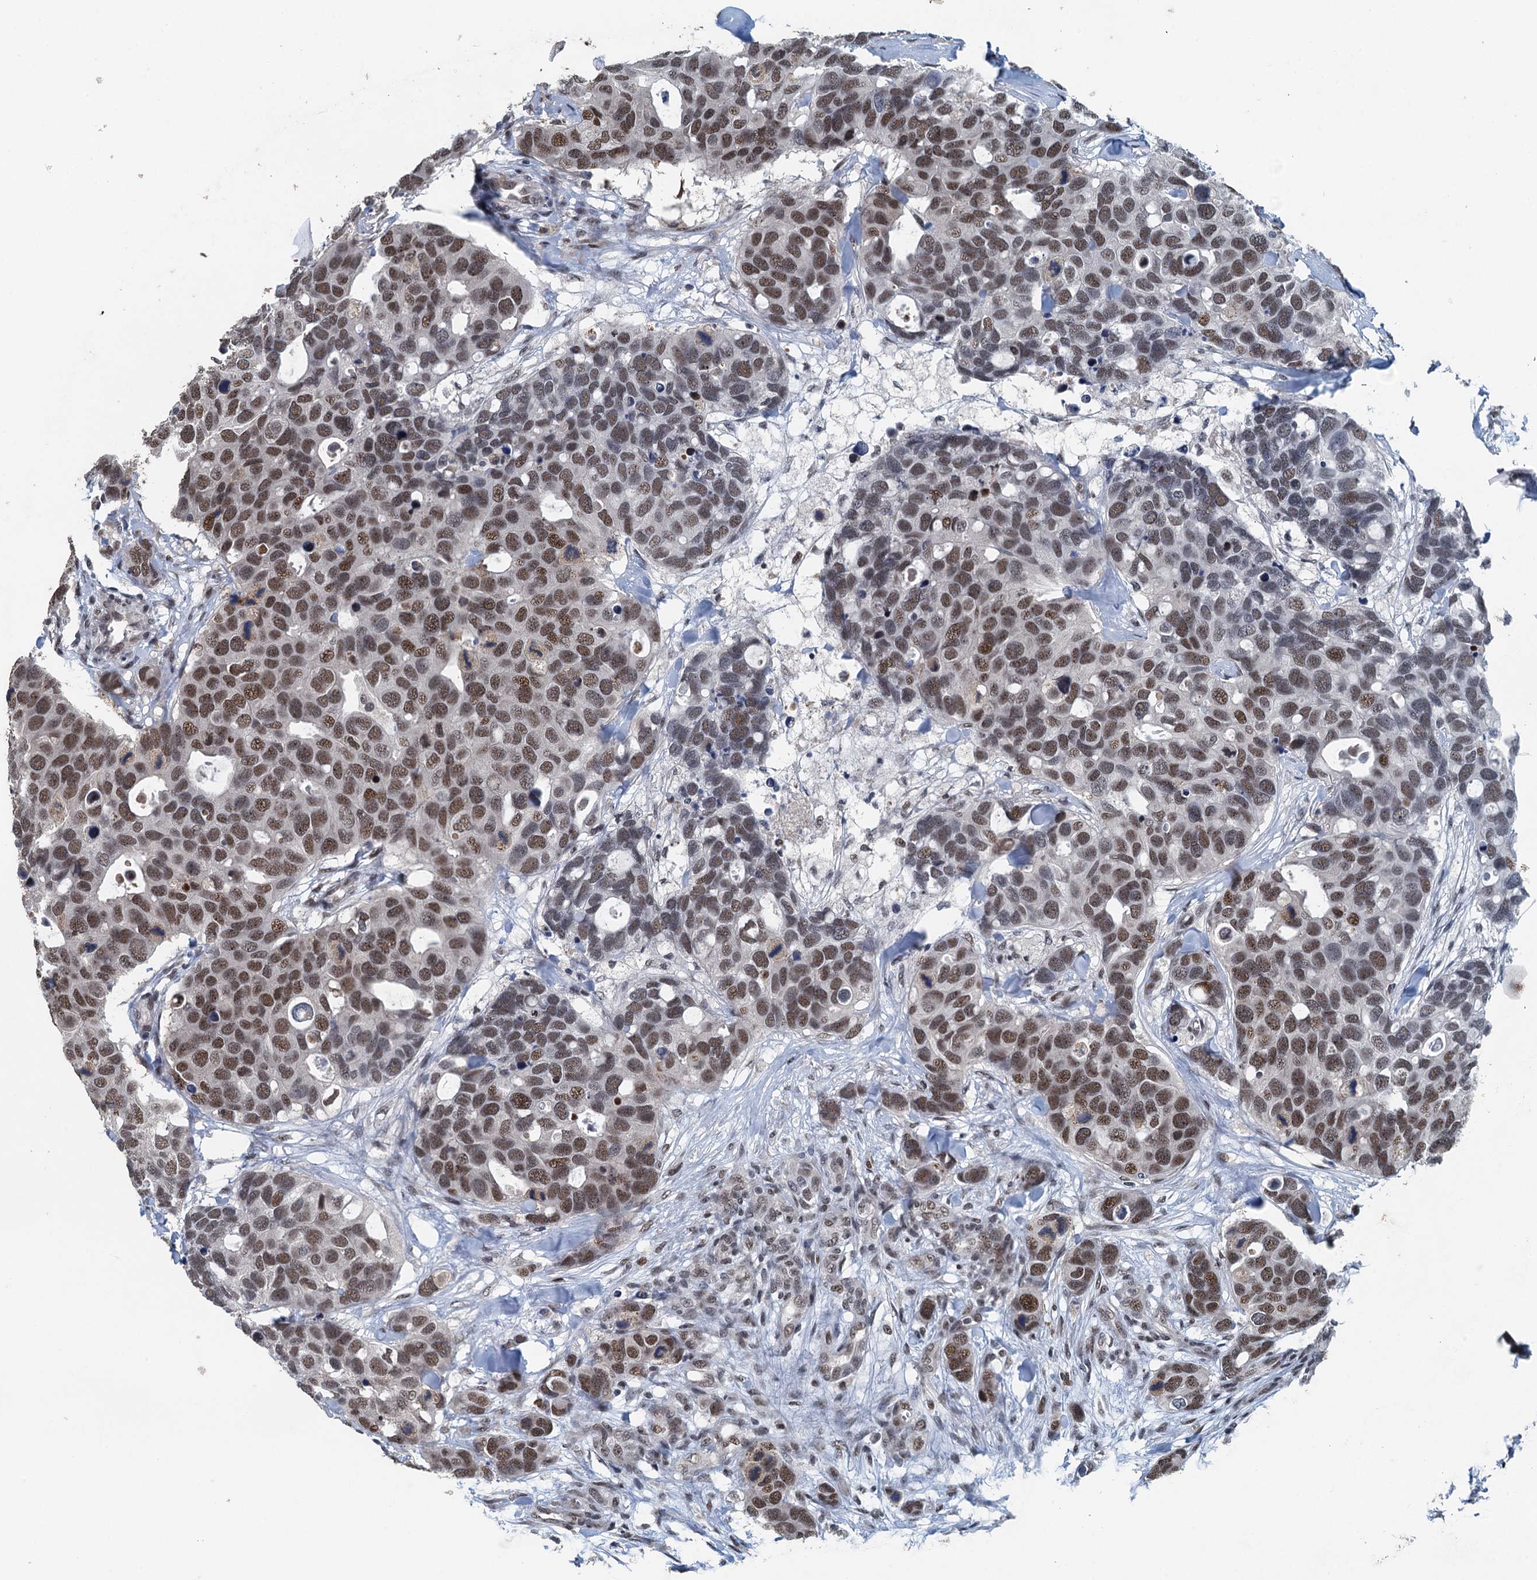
{"staining": {"intensity": "moderate", "quantity": ">75%", "location": "nuclear"}, "tissue": "breast cancer", "cell_type": "Tumor cells", "image_type": "cancer", "snomed": [{"axis": "morphology", "description": "Duct carcinoma"}, {"axis": "topography", "description": "Breast"}], "caption": "This image demonstrates immunohistochemistry staining of breast cancer (intraductal carcinoma), with medium moderate nuclear staining in about >75% of tumor cells.", "gene": "MTA3", "patient": {"sex": "female", "age": 83}}